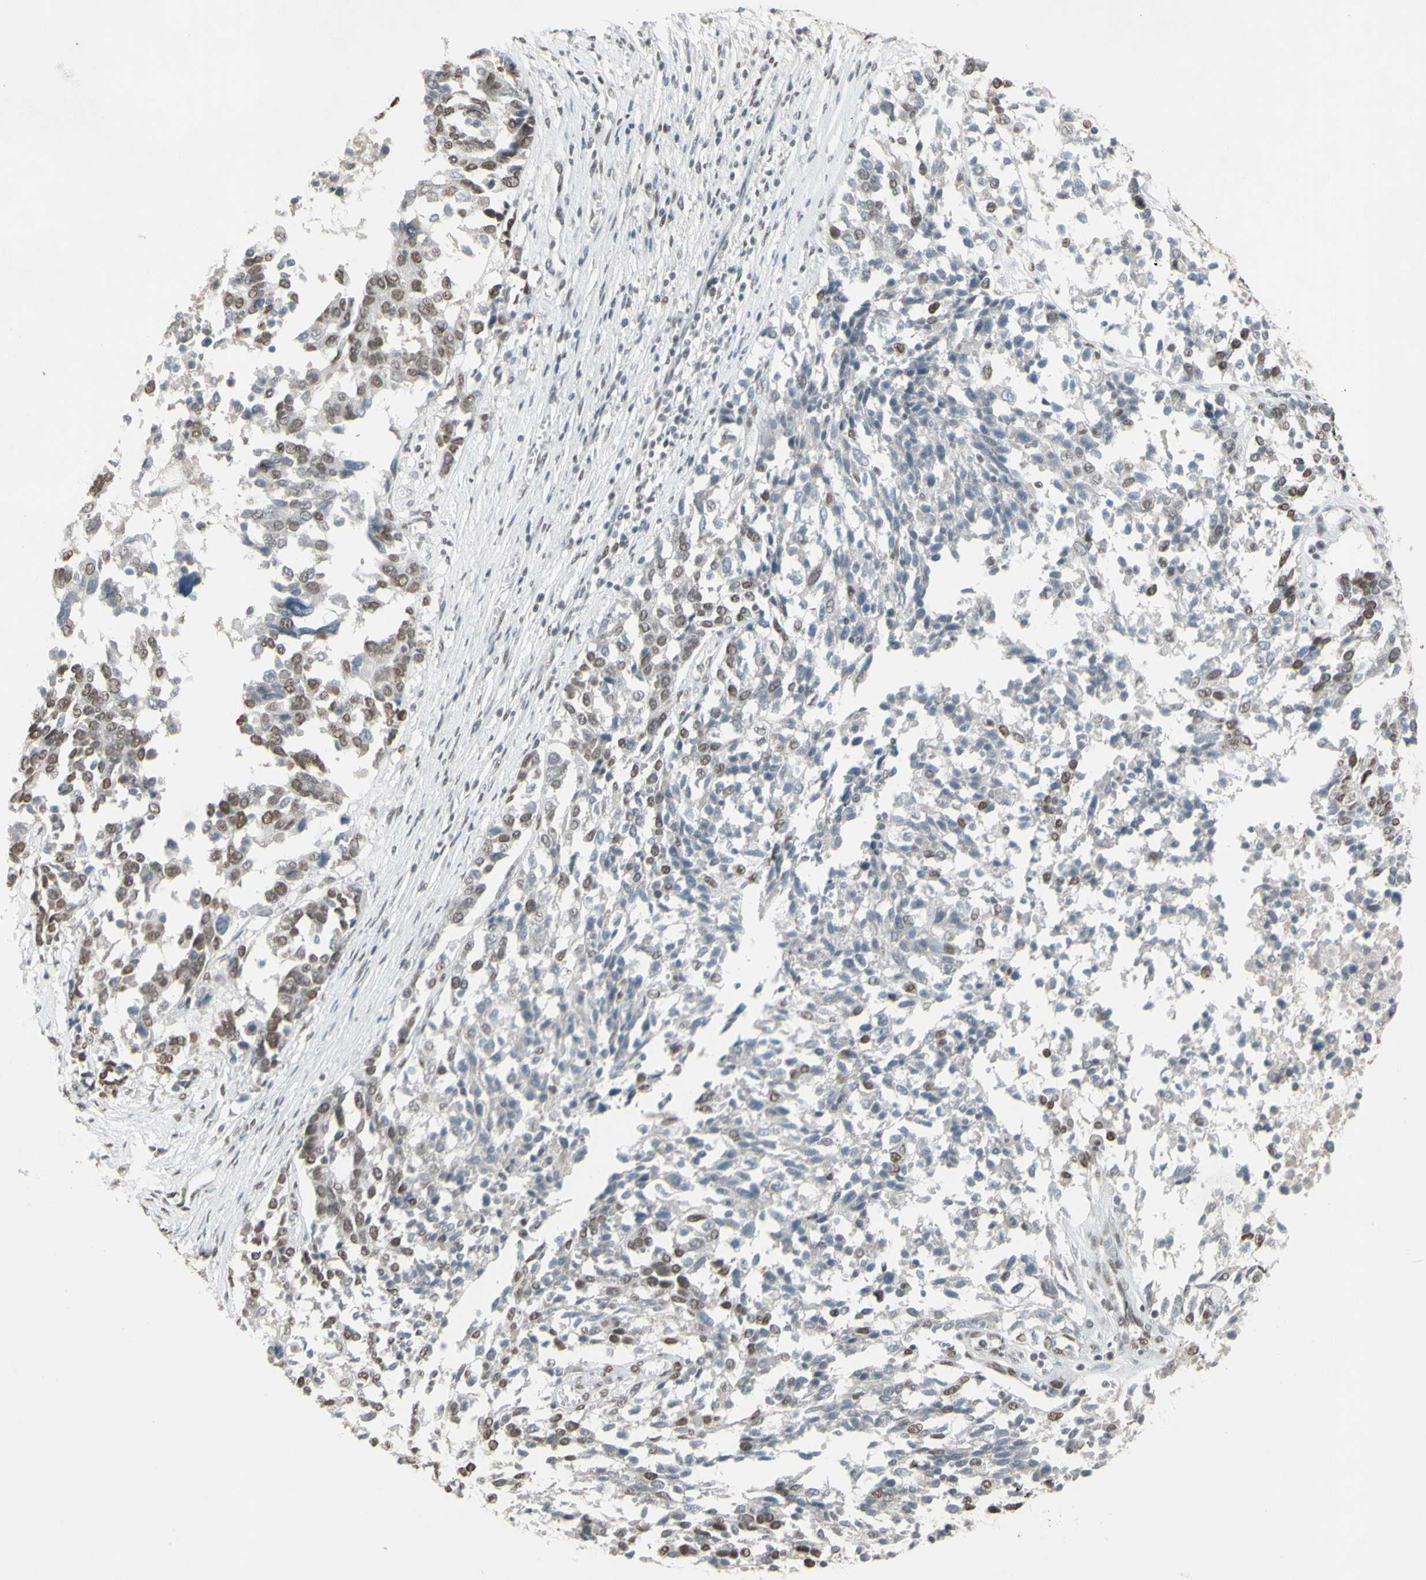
{"staining": {"intensity": "moderate", "quantity": "25%-75%", "location": "nuclear"}, "tissue": "ovarian cancer", "cell_type": "Tumor cells", "image_type": "cancer", "snomed": [{"axis": "morphology", "description": "Cystadenocarcinoma, serous, NOS"}, {"axis": "topography", "description": "Ovary"}], "caption": "High-magnification brightfield microscopy of serous cystadenocarcinoma (ovarian) stained with DAB (brown) and counterstained with hematoxylin (blue). tumor cells exhibit moderate nuclear expression is identified in about25%-75% of cells.", "gene": "TRIM28", "patient": {"sex": "female", "age": 44}}